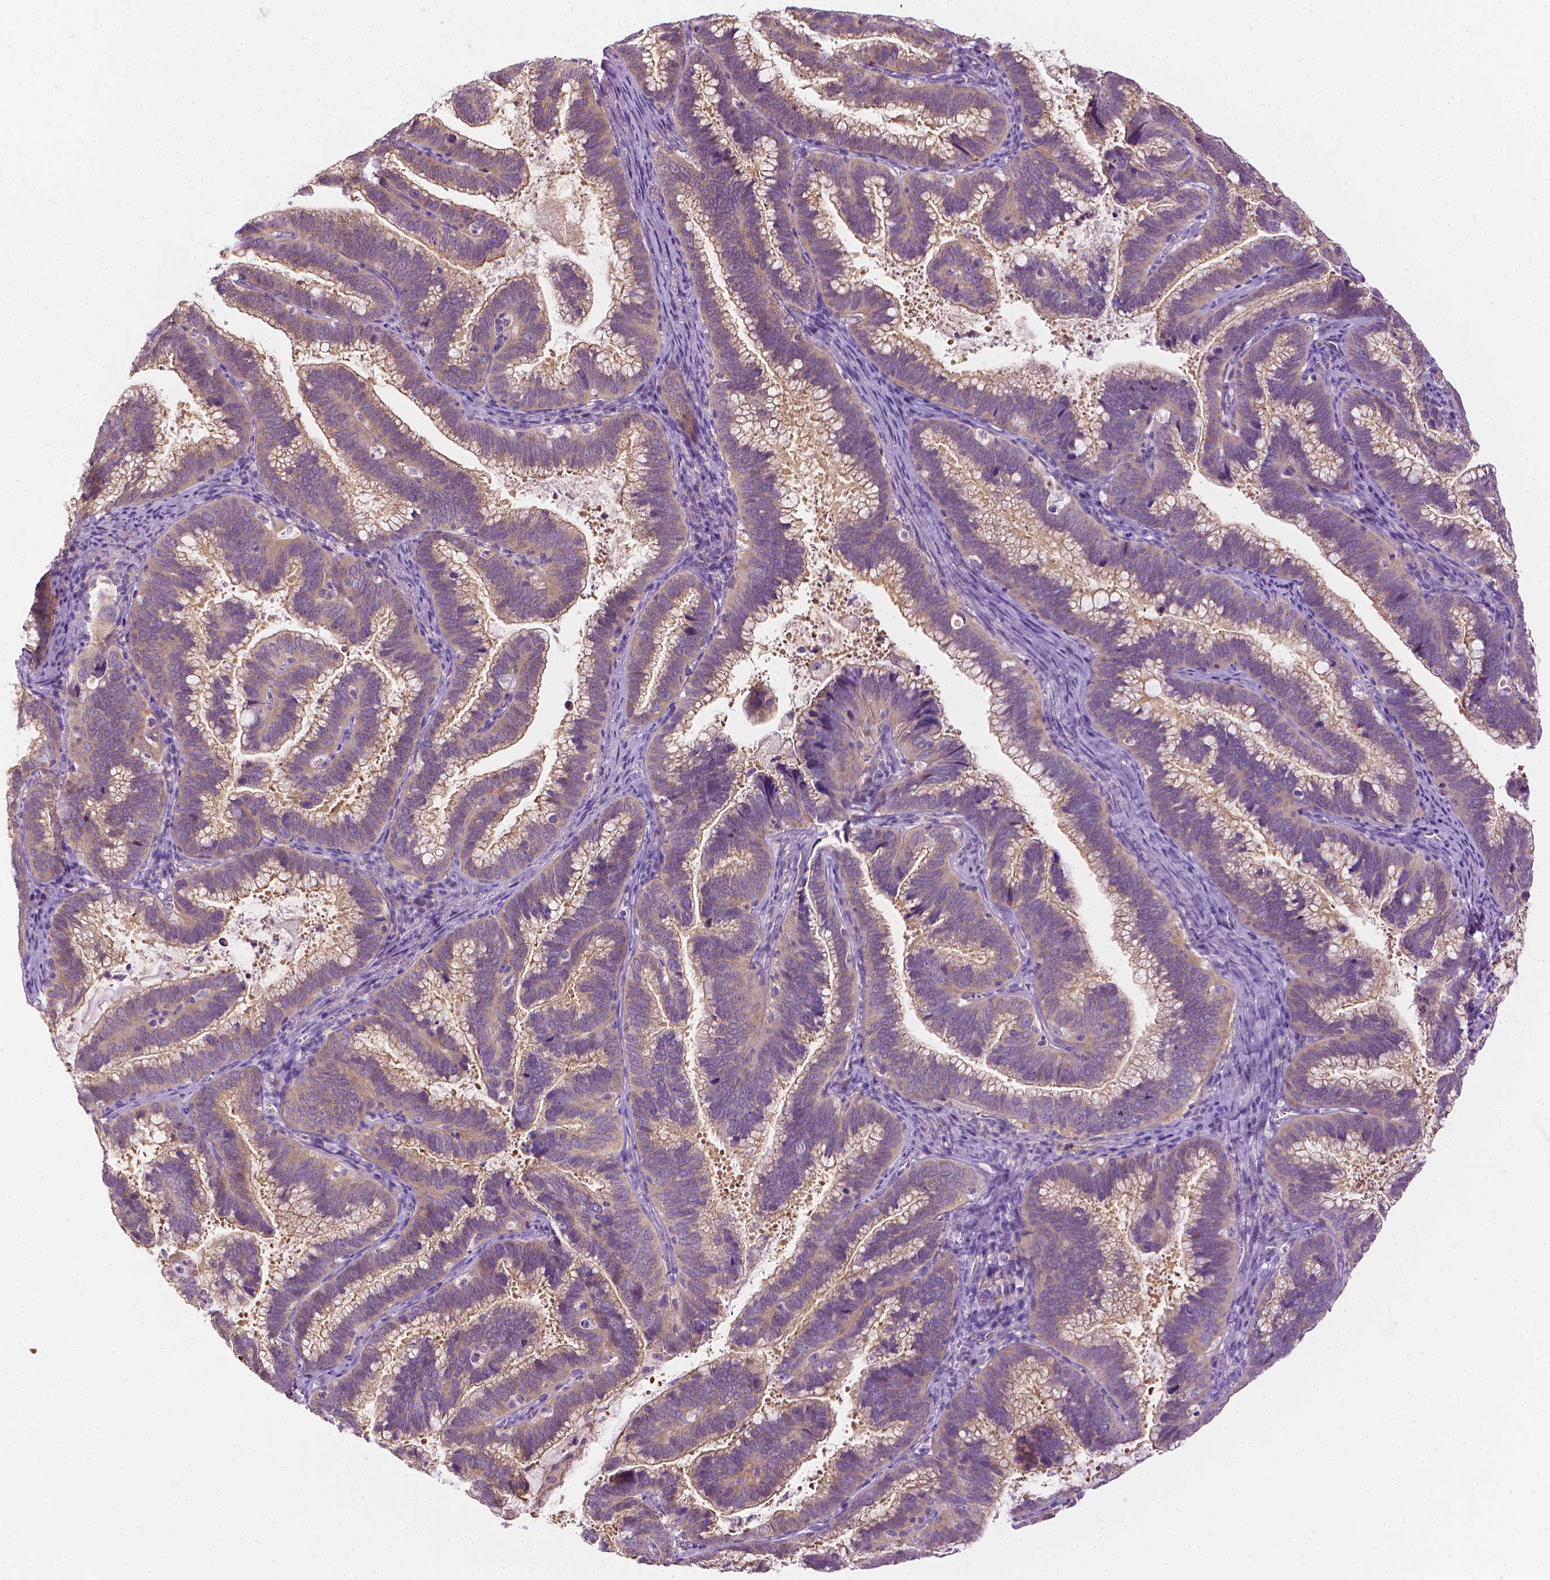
{"staining": {"intensity": "weak", "quantity": "25%-75%", "location": "cytoplasmic/membranous"}, "tissue": "cervical cancer", "cell_type": "Tumor cells", "image_type": "cancer", "snomed": [{"axis": "morphology", "description": "Adenocarcinoma, NOS"}, {"axis": "topography", "description": "Cervix"}], "caption": "Weak cytoplasmic/membranous positivity is identified in approximately 25%-75% of tumor cells in cervical cancer (adenocarcinoma). The staining is performed using DAB brown chromogen to label protein expression. The nuclei are counter-stained blue using hematoxylin.", "gene": "MCOLN3", "patient": {"sex": "female", "age": 61}}